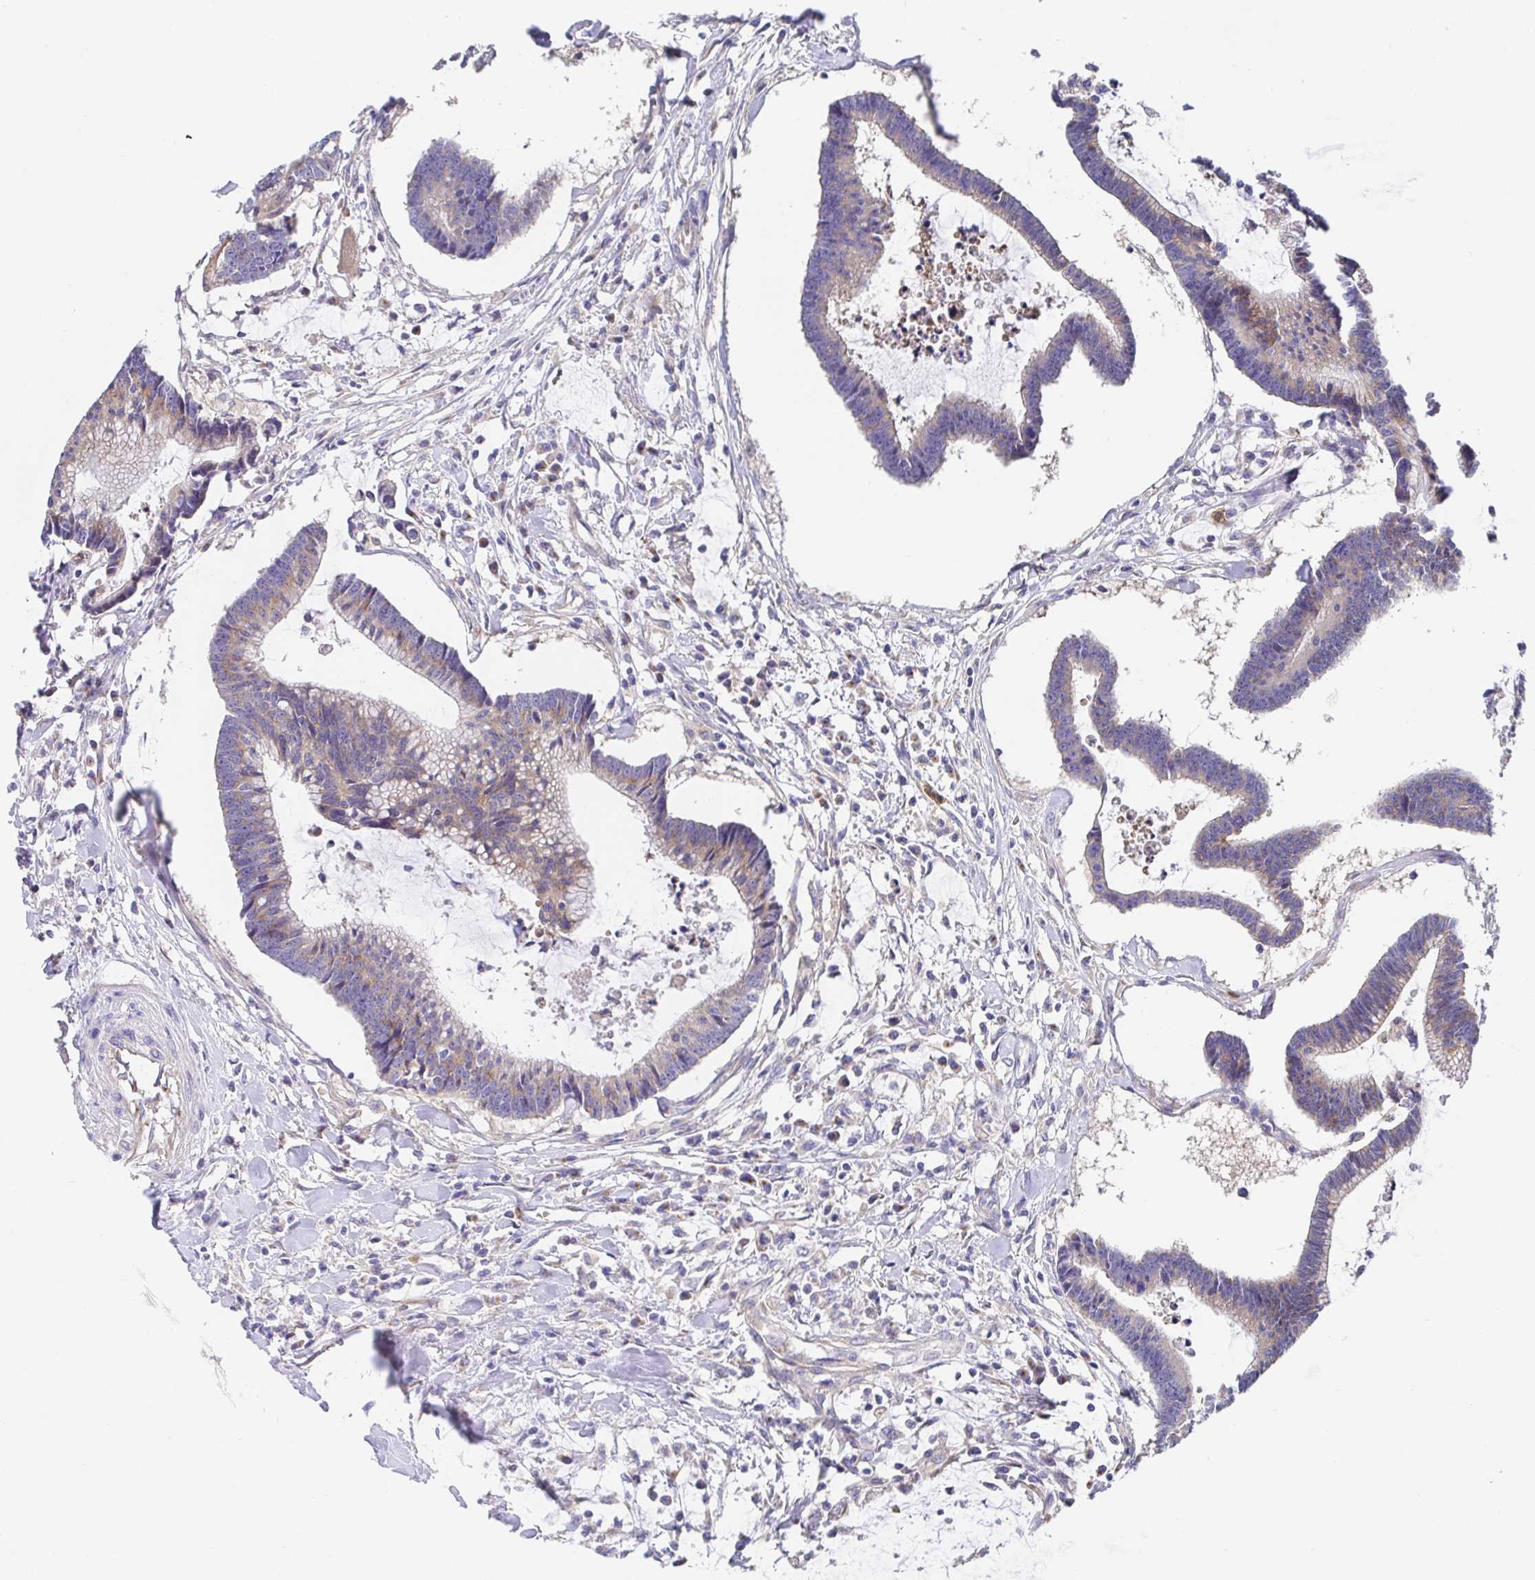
{"staining": {"intensity": "weak", "quantity": "25%-75%", "location": "cytoplasmic/membranous"}, "tissue": "colorectal cancer", "cell_type": "Tumor cells", "image_type": "cancer", "snomed": [{"axis": "morphology", "description": "Adenocarcinoma, NOS"}, {"axis": "topography", "description": "Colon"}], "caption": "Immunohistochemistry staining of adenocarcinoma (colorectal), which reveals low levels of weak cytoplasmic/membranous expression in approximately 25%-75% of tumor cells indicating weak cytoplasmic/membranous protein staining. The staining was performed using DAB (3,3'-diaminobenzidine) (brown) for protein detection and nuclei were counterstained in hematoxylin (blue).", "gene": "GOLGA1", "patient": {"sex": "female", "age": 78}}